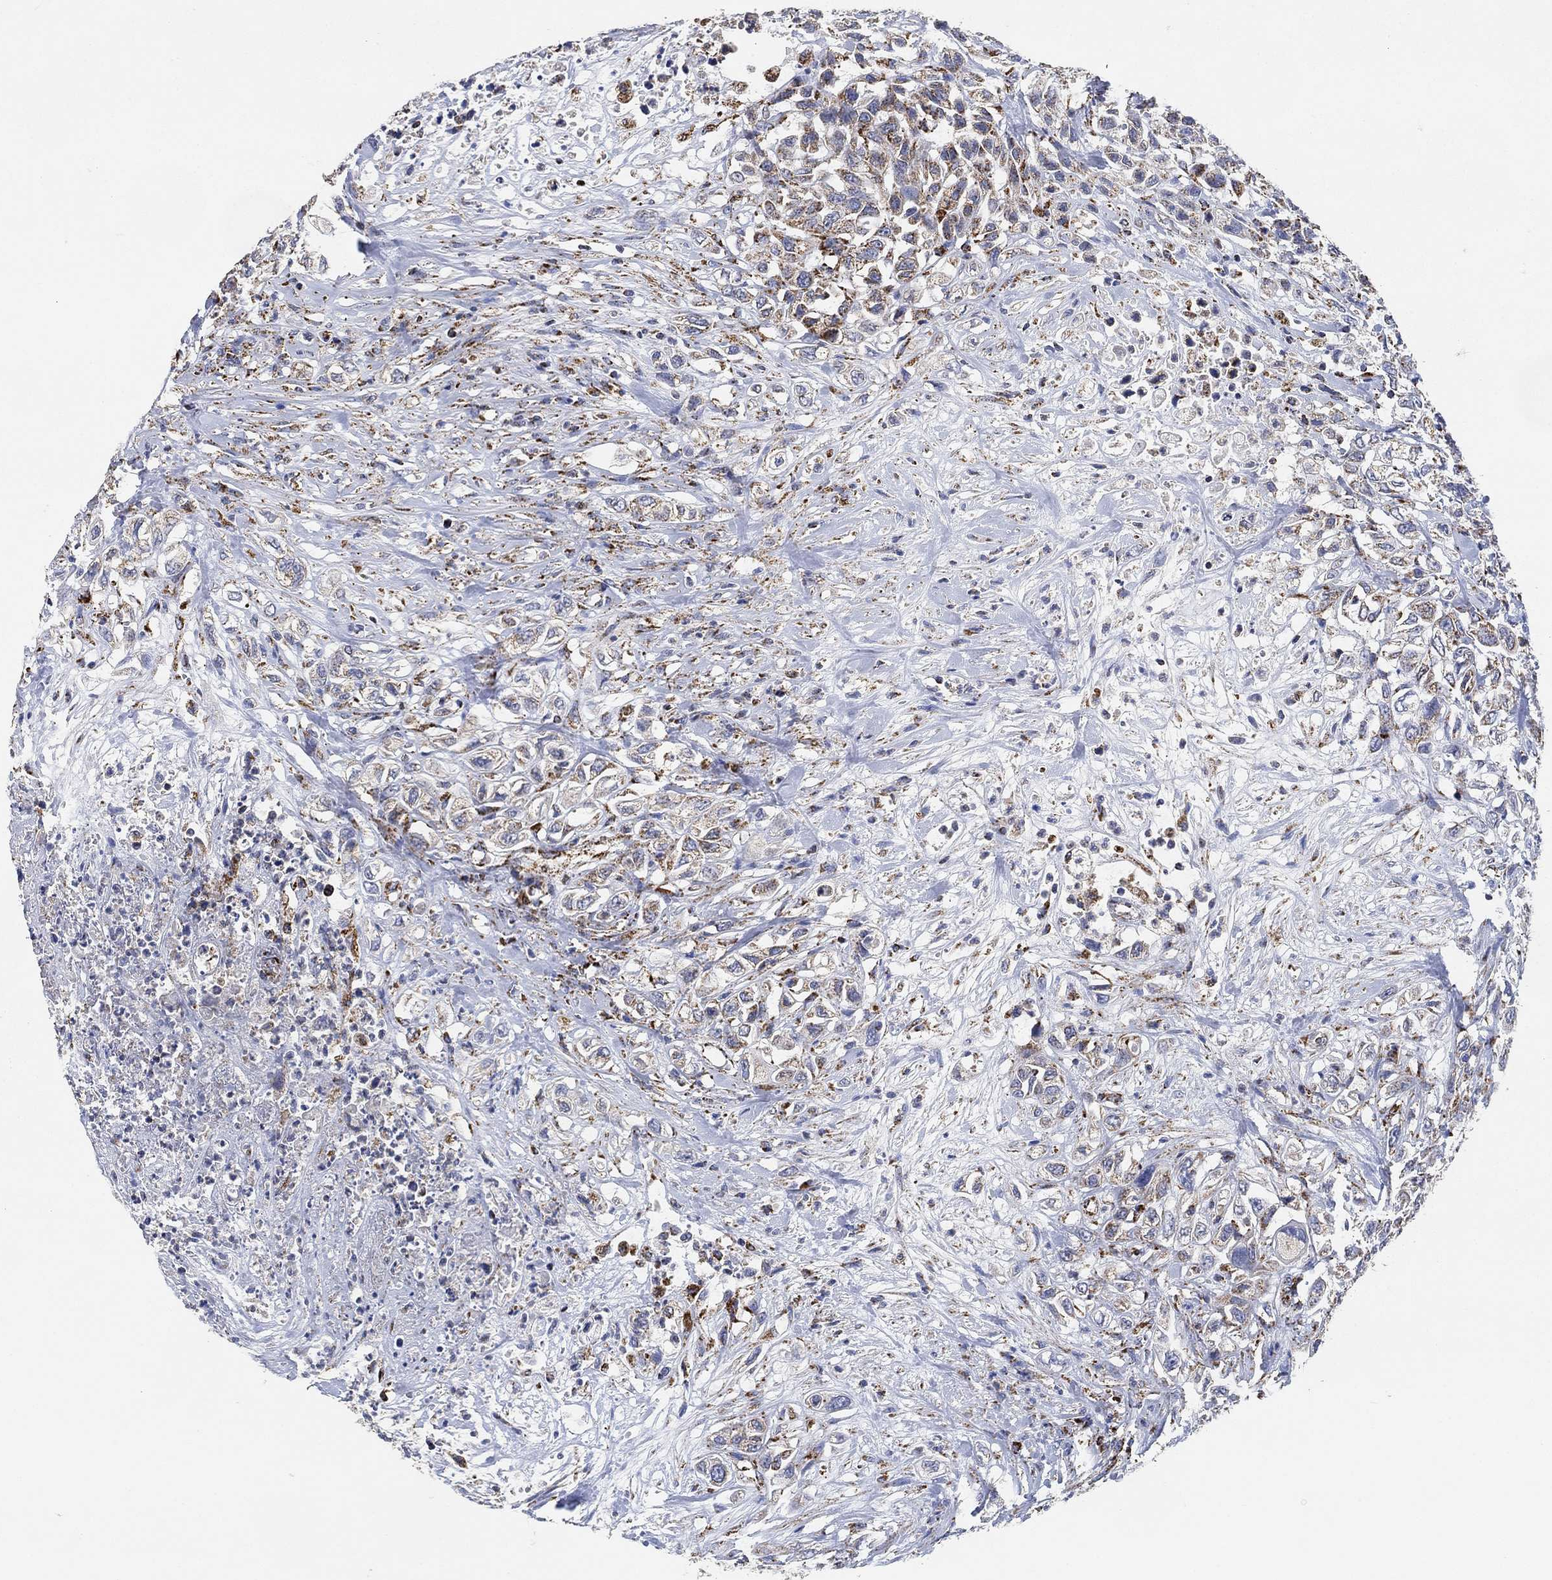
{"staining": {"intensity": "moderate", "quantity": "<25%", "location": "cytoplasmic/membranous"}, "tissue": "urothelial cancer", "cell_type": "Tumor cells", "image_type": "cancer", "snomed": [{"axis": "morphology", "description": "Urothelial carcinoma, High grade"}, {"axis": "topography", "description": "Urinary bladder"}], "caption": "Immunohistochemistry of urothelial cancer displays low levels of moderate cytoplasmic/membranous staining in approximately <25% of tumor cells. Nuclei are stained in blue.", "gene": "NDUFS3", "patient": {"sex": "female", "age": 56}}